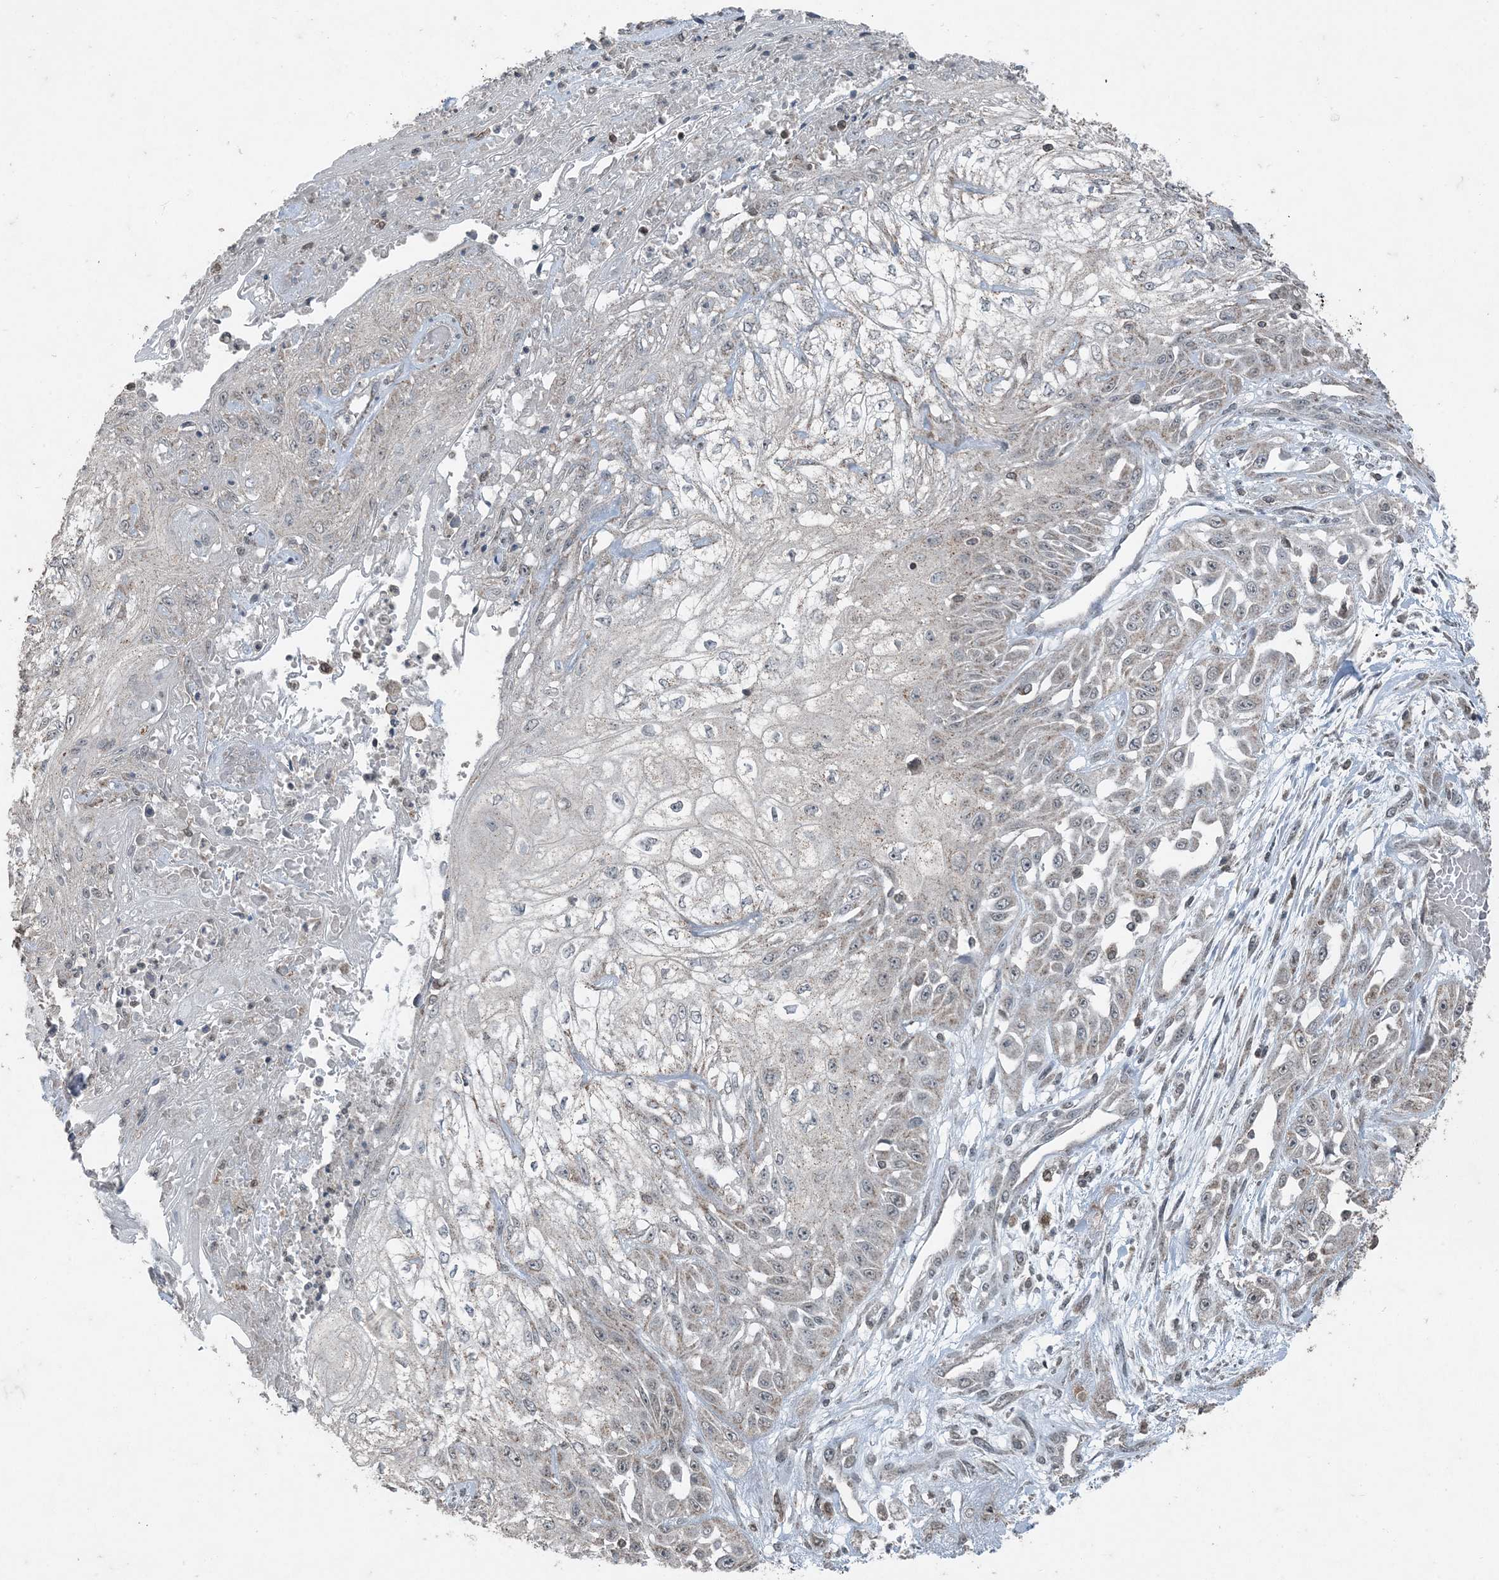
{"staining": {"intensity": "negative", "quantity": "none", "location": "none"}, "tissue": "skin cancer", "cell_type": "Tumor cells", "image_type": "cancer", "snomed": [{"axis": "morphology", "description": "Squamous cell carcinoma, NOS"}, {"axis": "morphology", "description": "Squamous cell carcinoma, metastatic, NOS"}, {"axis": "topography", "description": "Skin"}, {"axis": "topography", "description": "Lymph node"}], "caption": "Tumor cells show no significant positivity in metastatic squamous cell carcinoma (skin).", "gene": "GNL1", "patient": {"sex": "male", "age": 75}}